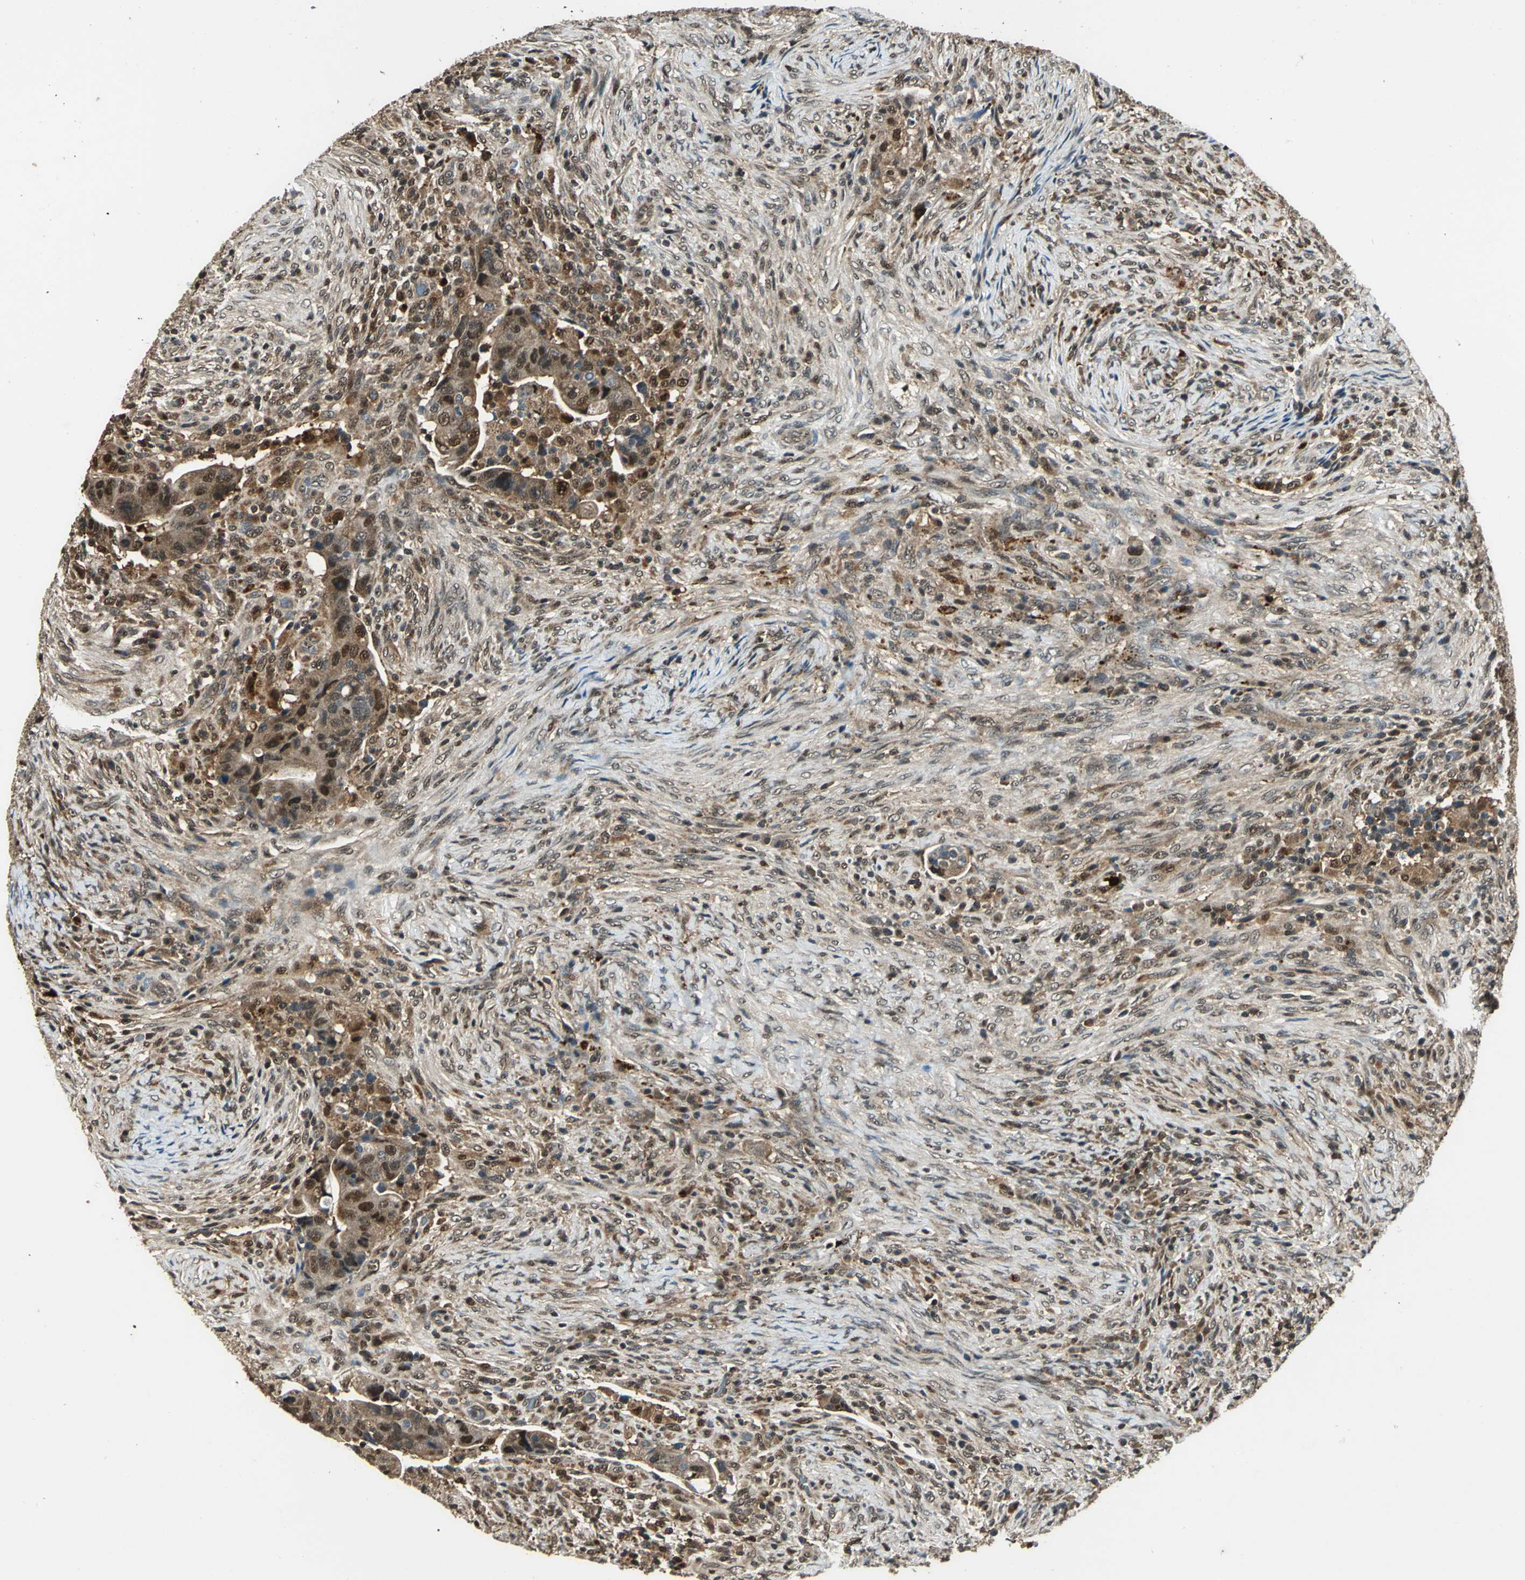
{"staining": {"intensity": "moderate", "quantity": ">75%", "location": "cytoplasmic/membranous,nuclear"}, "tissue": "colorectal cancer", "cell_type": "Tumor cells", "image_type": "cancer", "snomed": [{"axis": "morphology", "description": "Adenocarcinoma, NOS"}, {"axis": "topography", "description": "Rectum"}], "caption": "A brown stain shows moderate cytoplasmic/membranous and nuclear staining of a protein in colorectal cancer tumor cells.", "gene": "PPP1R13L", "patient": {"sex": "female", "age": 71}}